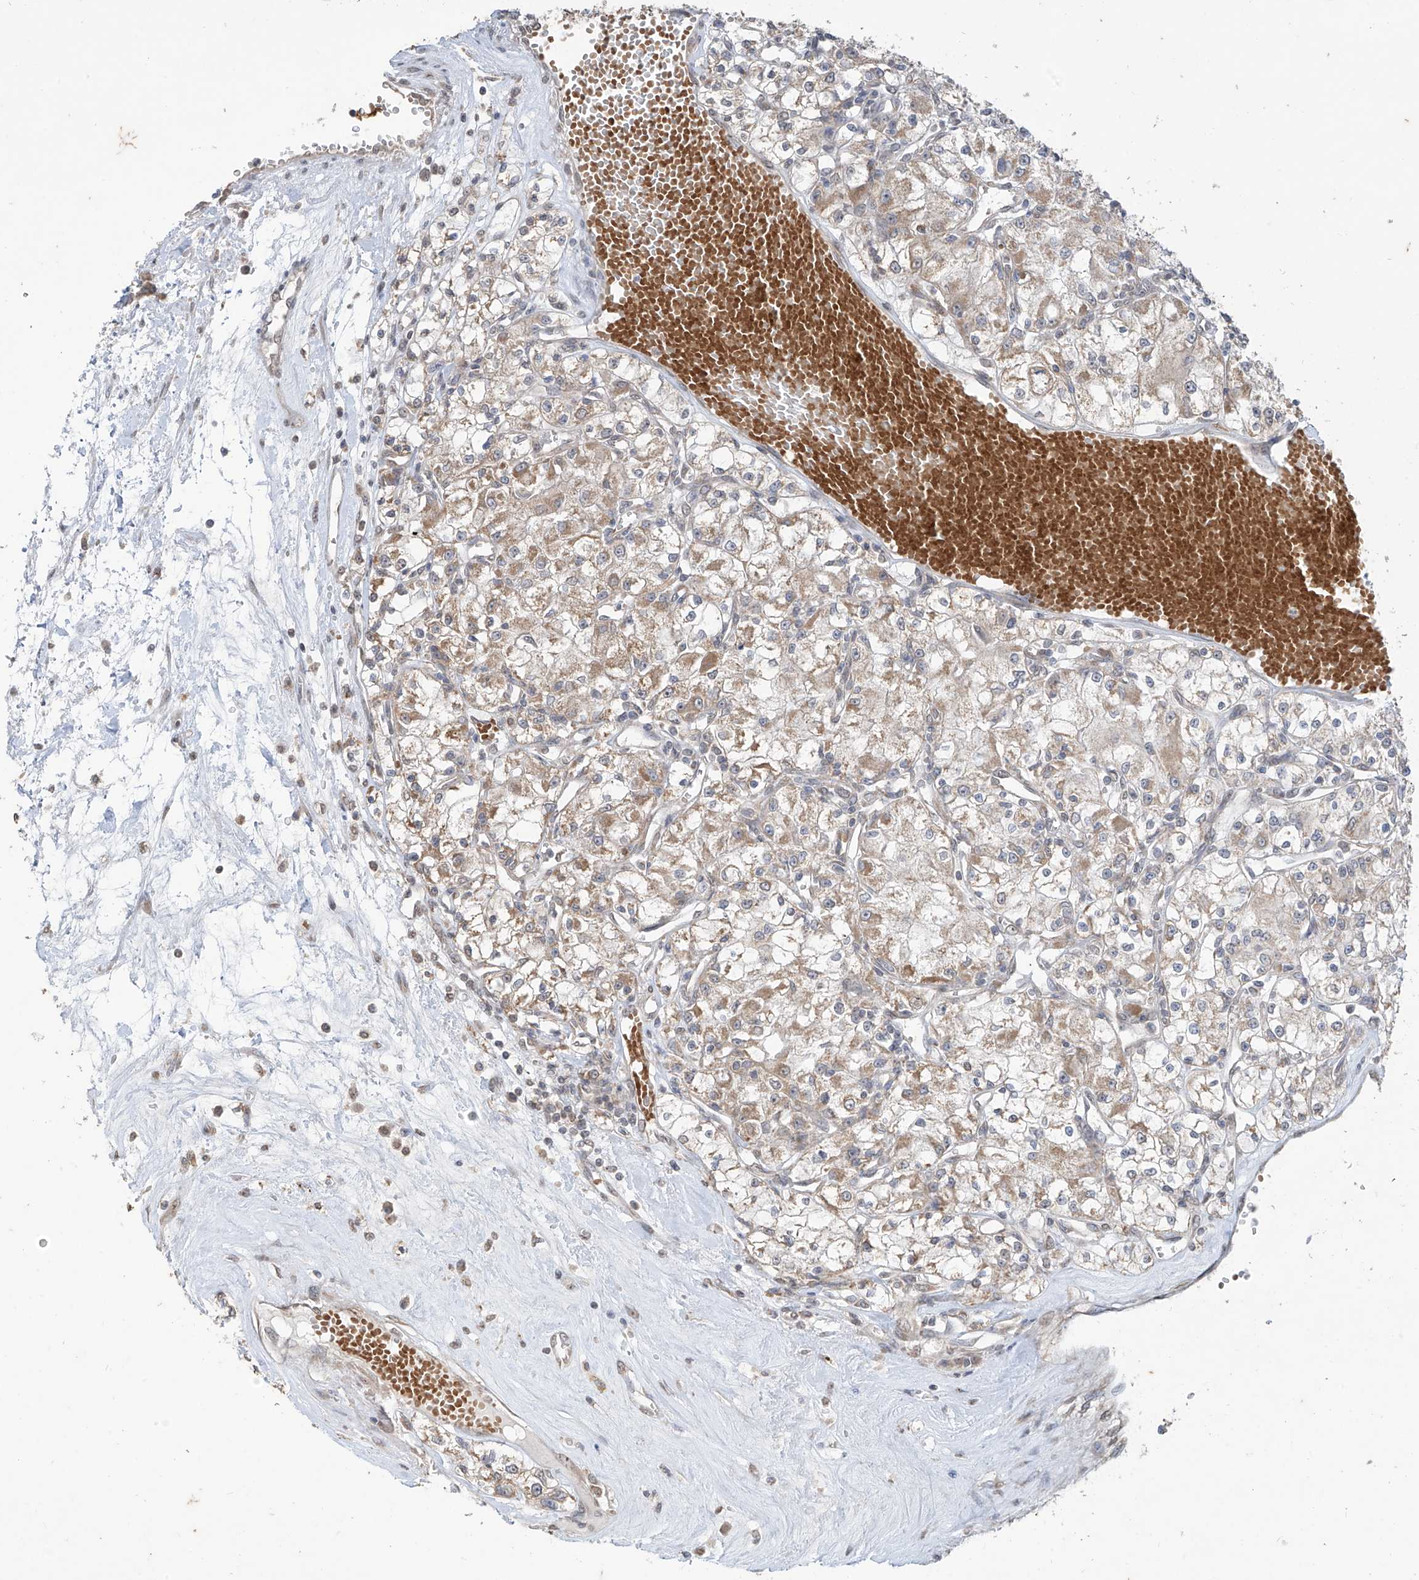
{"staining": {"intensity": "weak", "quantity": ">75%", "location": "cytoplasmic/membranous"}, "tissue": "renal cancer", "cell_type": "Tumor cells", "image_type": "cancer", "snomed": [{"axis": "morphology", "description": "Adenocarcinoma, NOS"}, {"axis": "topography", "description": "Kidney"}], "caption": "Immunohistochemical staining of renal cancer (adenocarcinoma) exhibits low levels of weak cytoplasmic/membranous positivity in about >75% of tumor cells. Nuclei are stained in blue.", "gene": "MTUS2", "patient": {"sex": "female", "age": 59}}